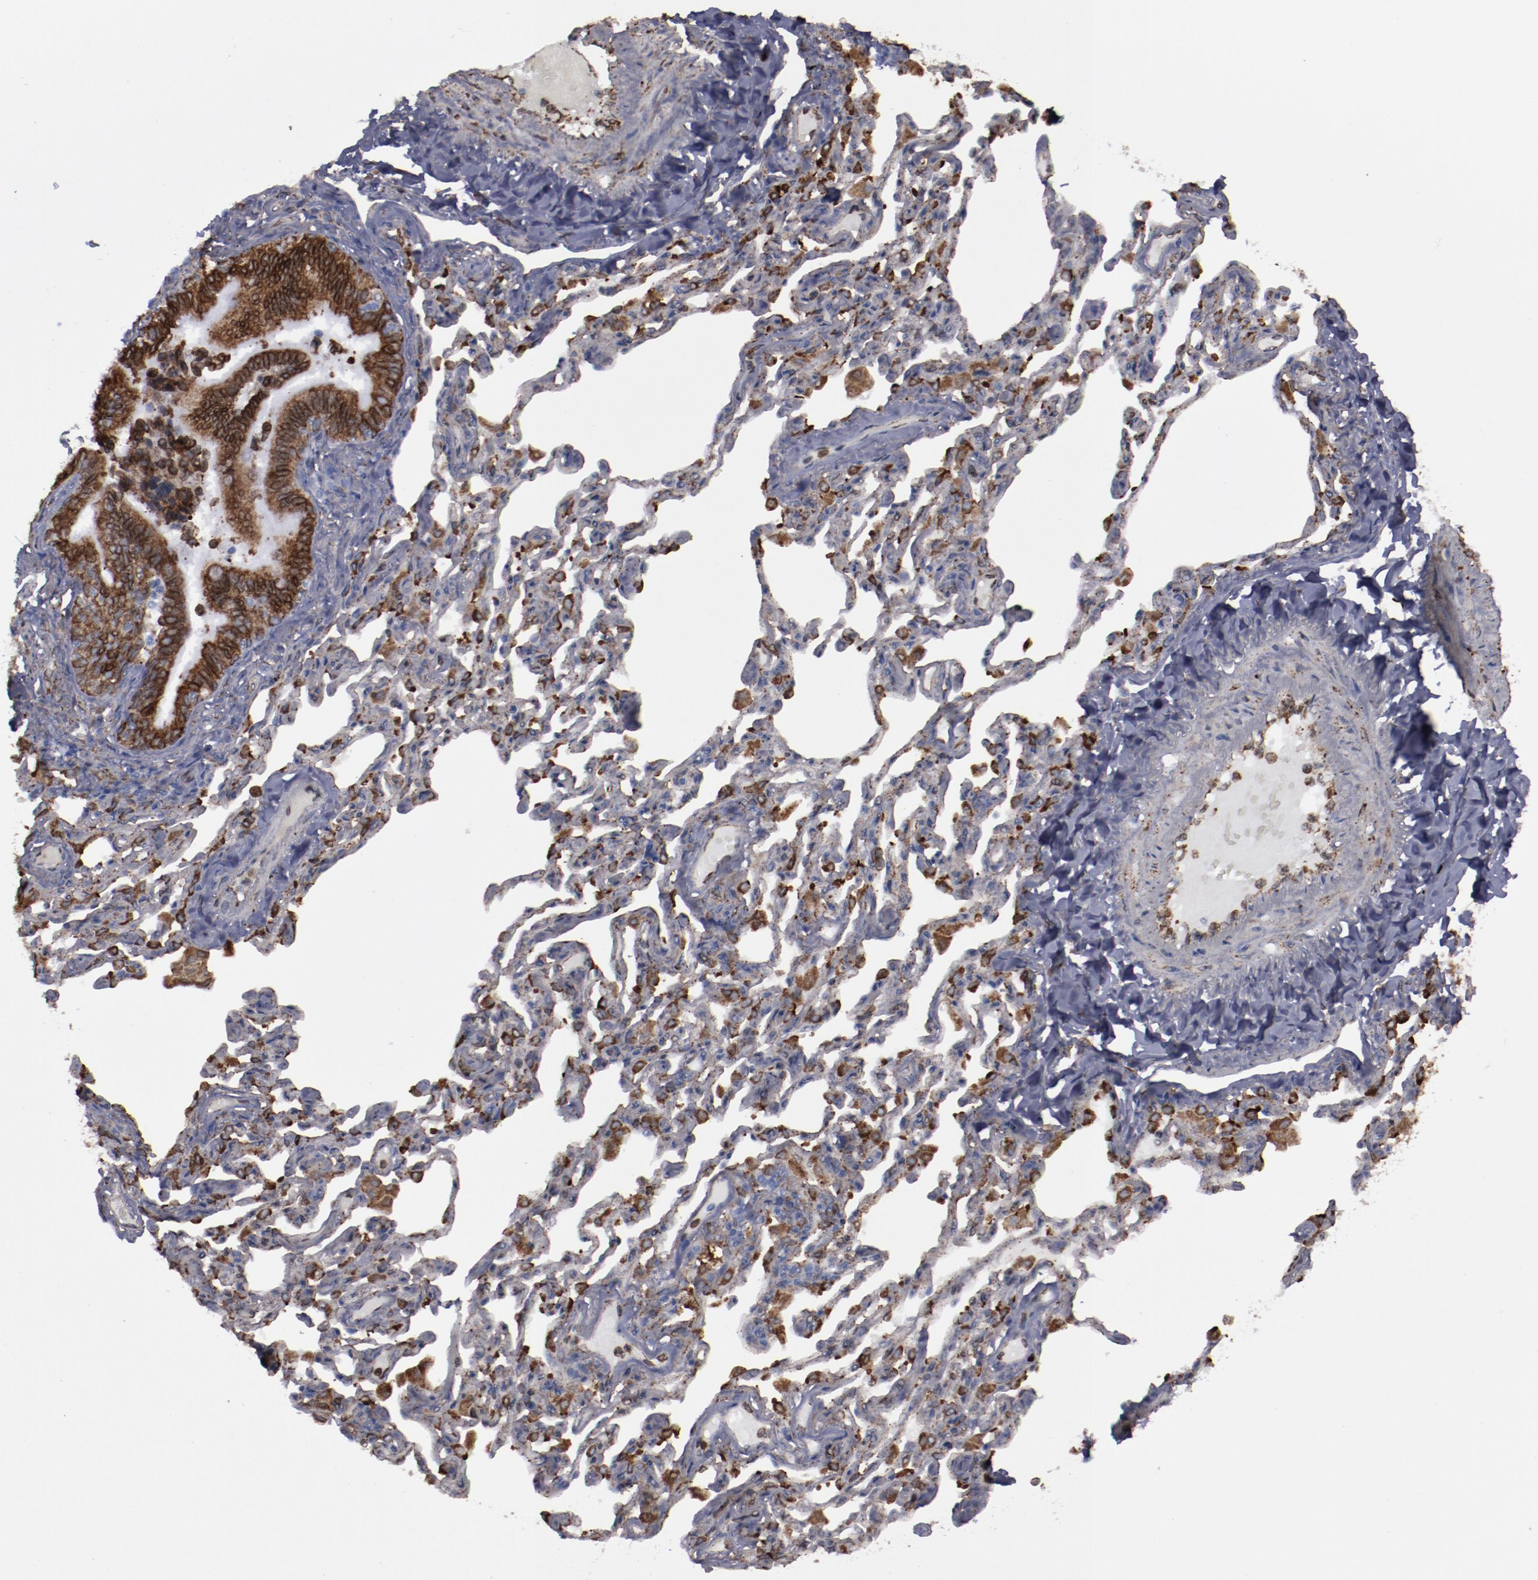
{"staining": {"intensity": "strong", "quantity": ">75%", "location": "cytoplasmic/membranous"}, "tissue": "bronchus", "cell_type": "Respiratory epithelial cells", "image_type": "normal", "snomed": [{"axis": "morphology", "description": "Normal tissue, NOS"}, {"axis": "topography", "description": "Lung"}], "caption": "Approximately >75% of respiratory epithelial cells in benign bronchus reveal strong cytoplasmic/membranous protein positivity as visualized by brown immunohistochemical staining.", "gene": "ERLIN2", "patient": {"sex": "male", "age": 64}}